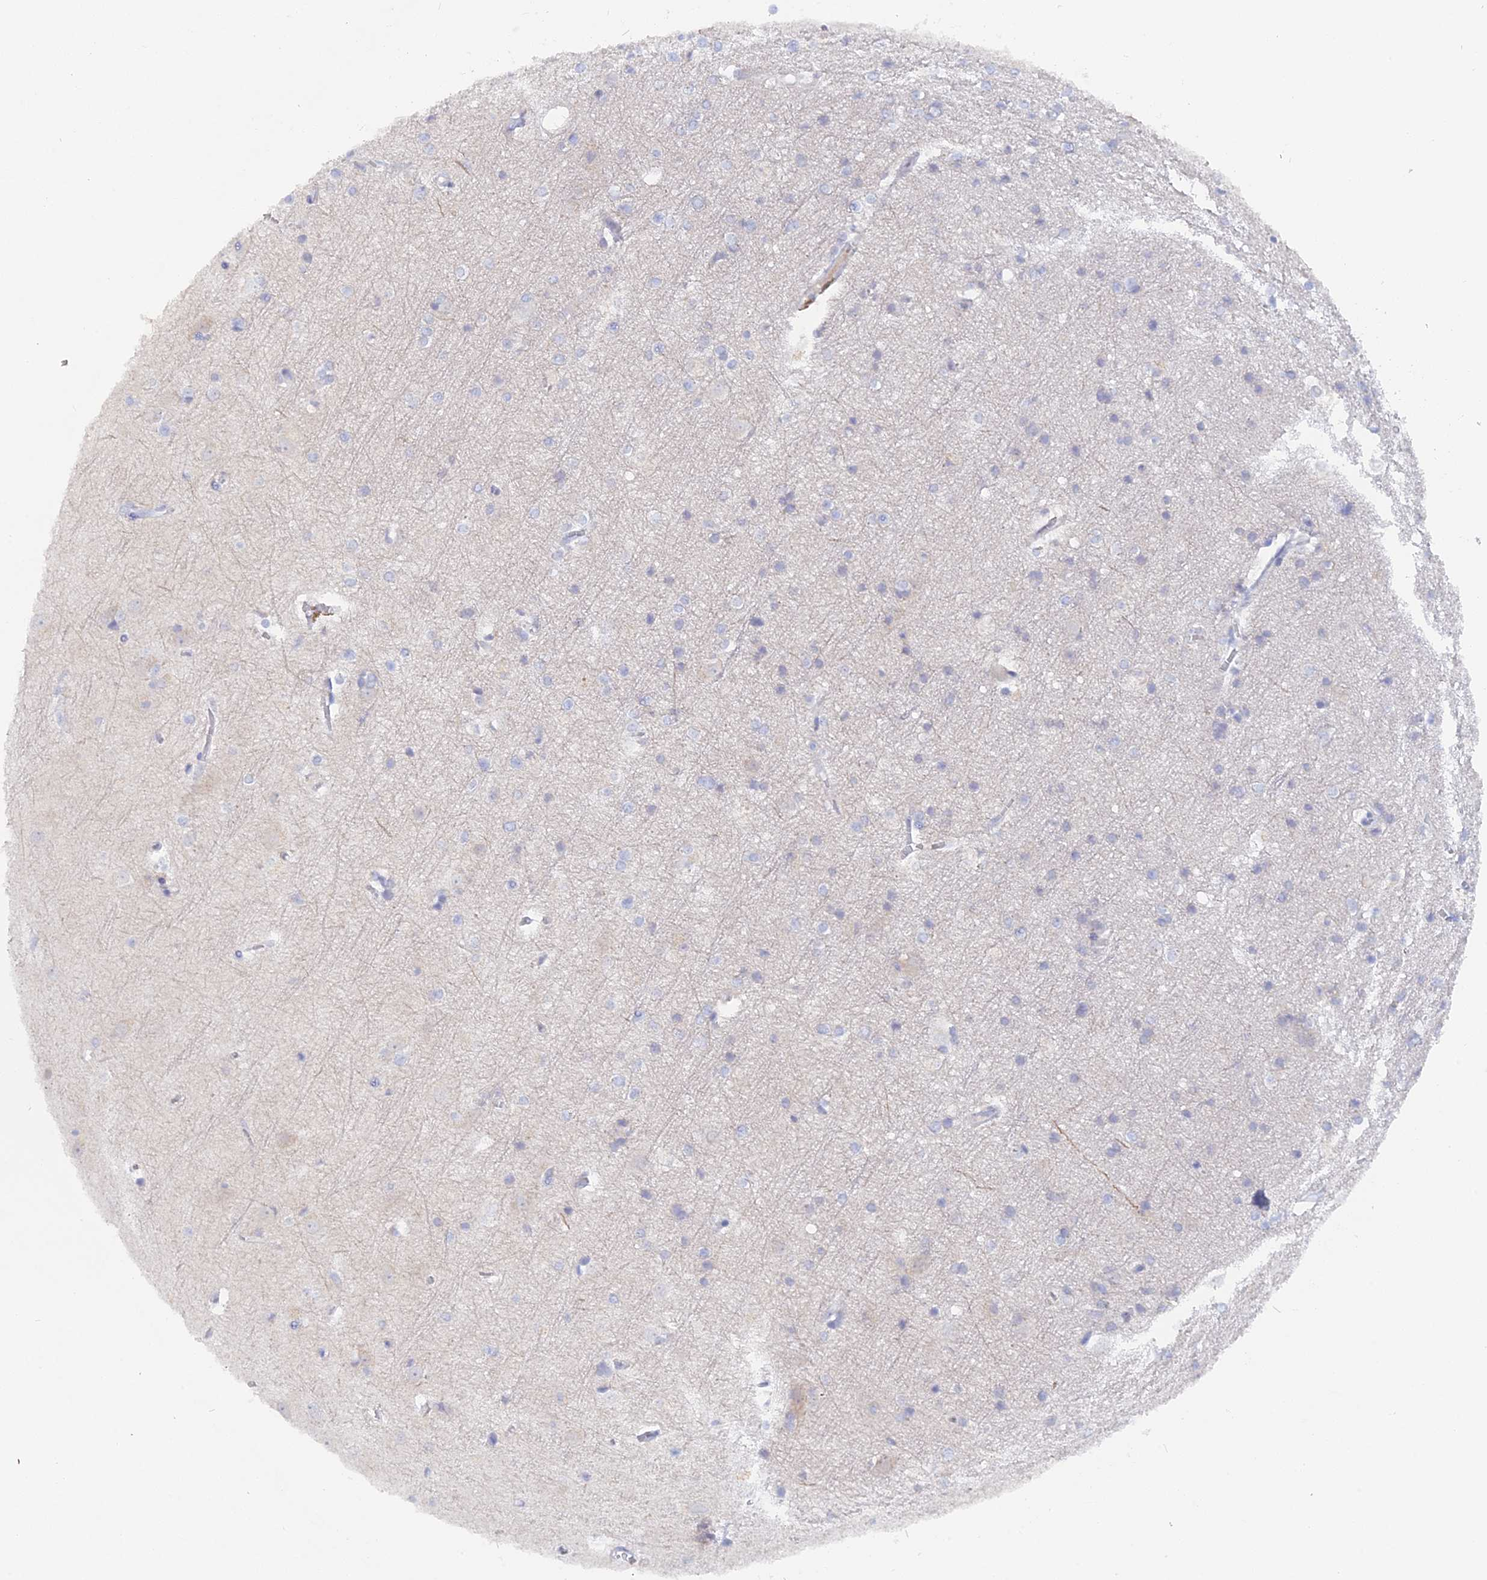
{"staining": {"intensity": "weak", "quantity": "25%-75%", "location": "cytoplasmic/membranous"}, "tissue": "cerebral cortex", "cell_type": "Endothelial cells", "image_type": "normal", "snomed": [{"axis": "morphology", "description": "Normal tissue, NOS"}, {"axis": "topography", "description": "Cerebral cortex"}], "caption": "The micrograph reveals immunohistochemical staining of unremarkable cerebral cortex. There is weak cytoplasmic/membranous expression is identified in about 25%-75% of endothelial cells.", "gene": "DACT3", "patient": {"sex": "male", "age": 54}}